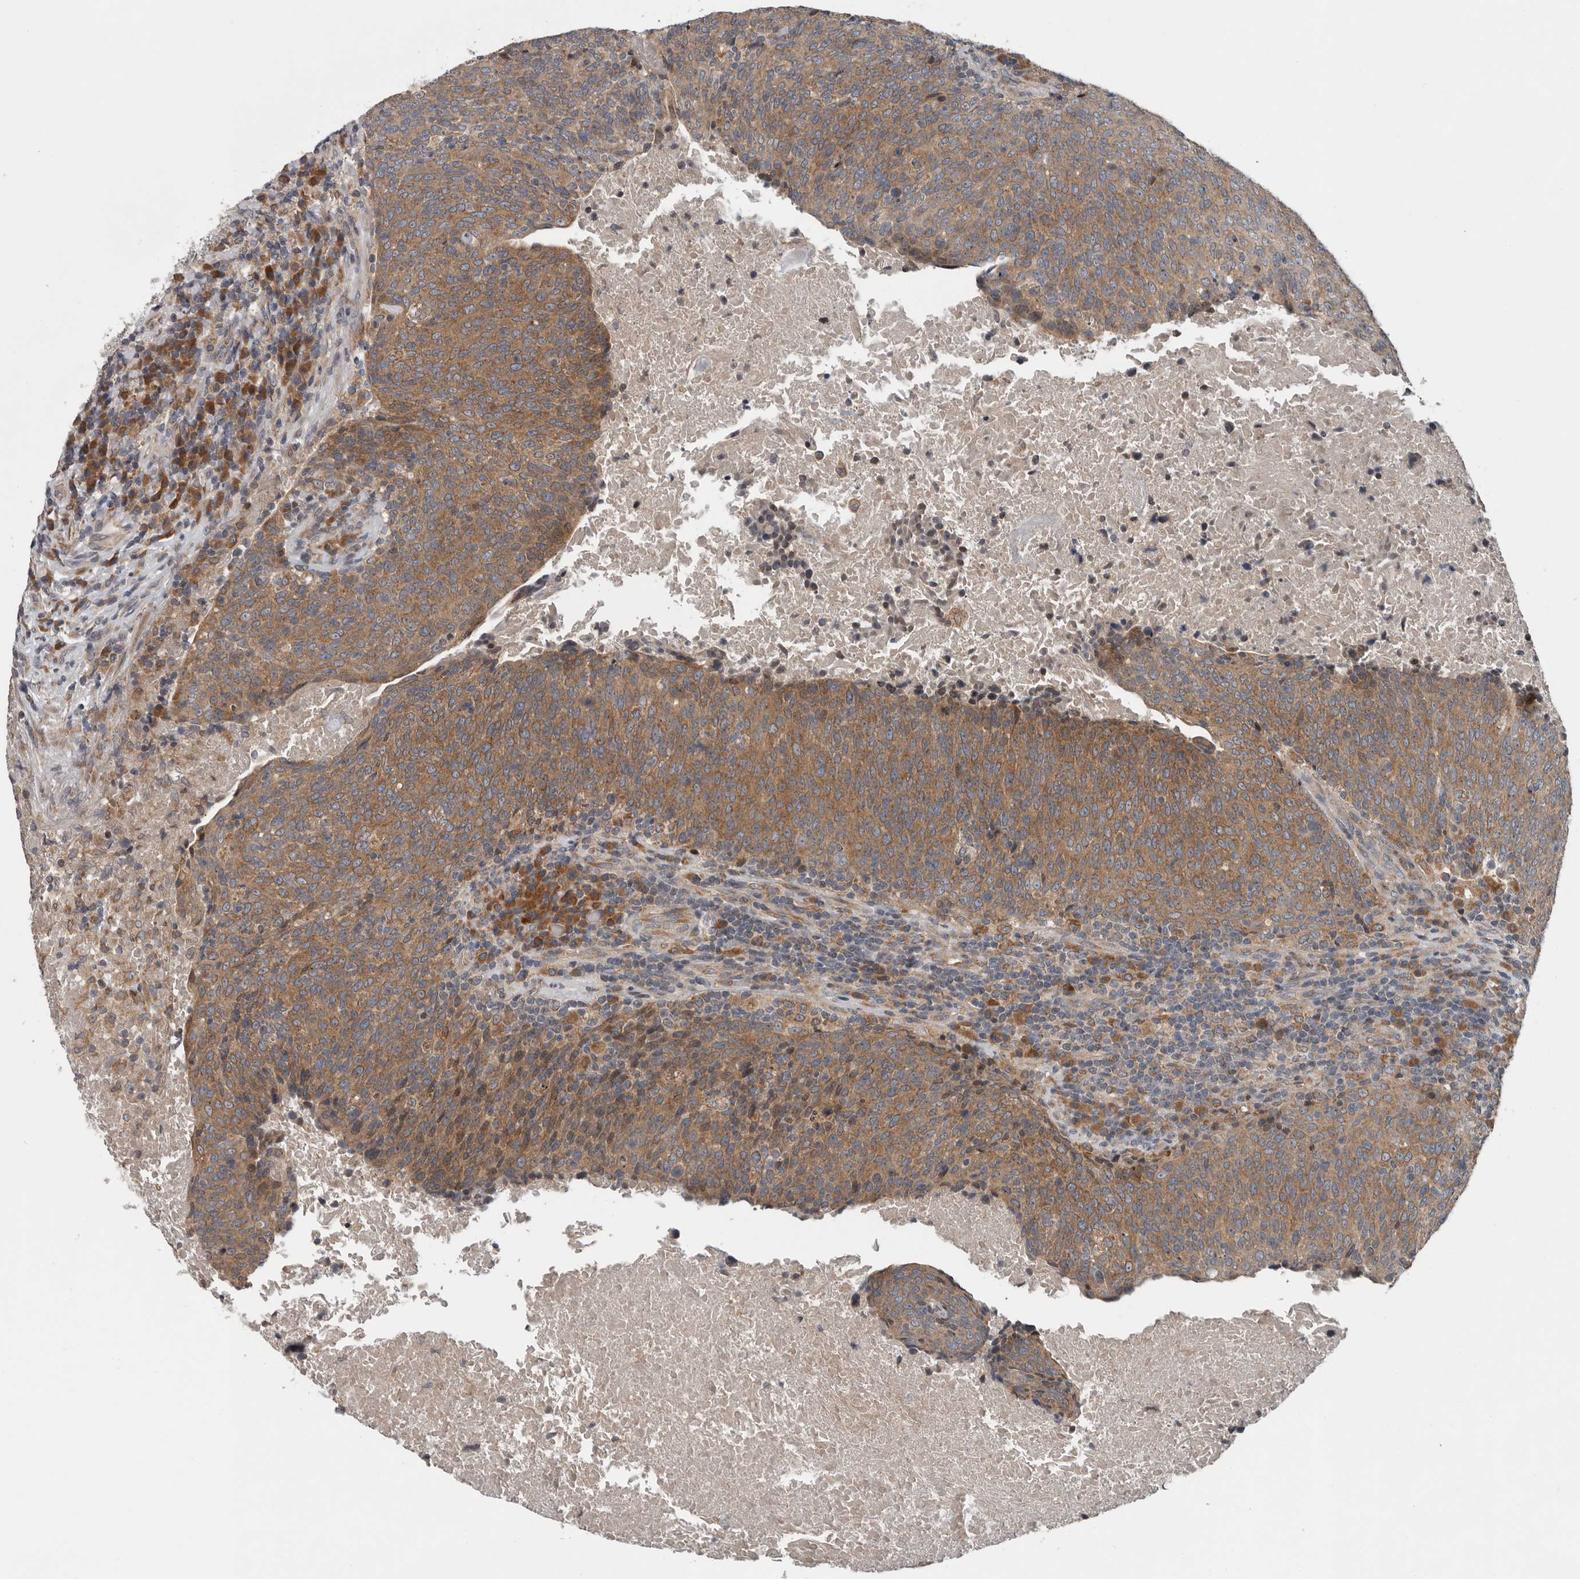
{"staining": {"intensity": "moderate", "quantity": ">75%", "location": "cytoplasmic/membranous"}, "tissue": "head and neck cancer", "cell_type": "Tumor cells", "image_type": "cancer", "snomed": [{"axis": "morphology", "description": "Squamous cell carcinoma, NOS"}, {"axis": "morphology", "description": "Squamous cell carcinoma, metastatic, NOS"}, {"axis": "topography", "description": "Lymph node"}, {"axis": "topography", "description": "Head-Neck"}], "caption": "High-power microscopy captured an immunohistochemistry (IHC) micrograph of head and neck cancer (squamous cell carcinoma), revealing moderate cytoplasmic/membranous expression in approximately >75% of tumor cells.", "gene": "TMEM199", "patient": {"sex": "male", "age": 62}}